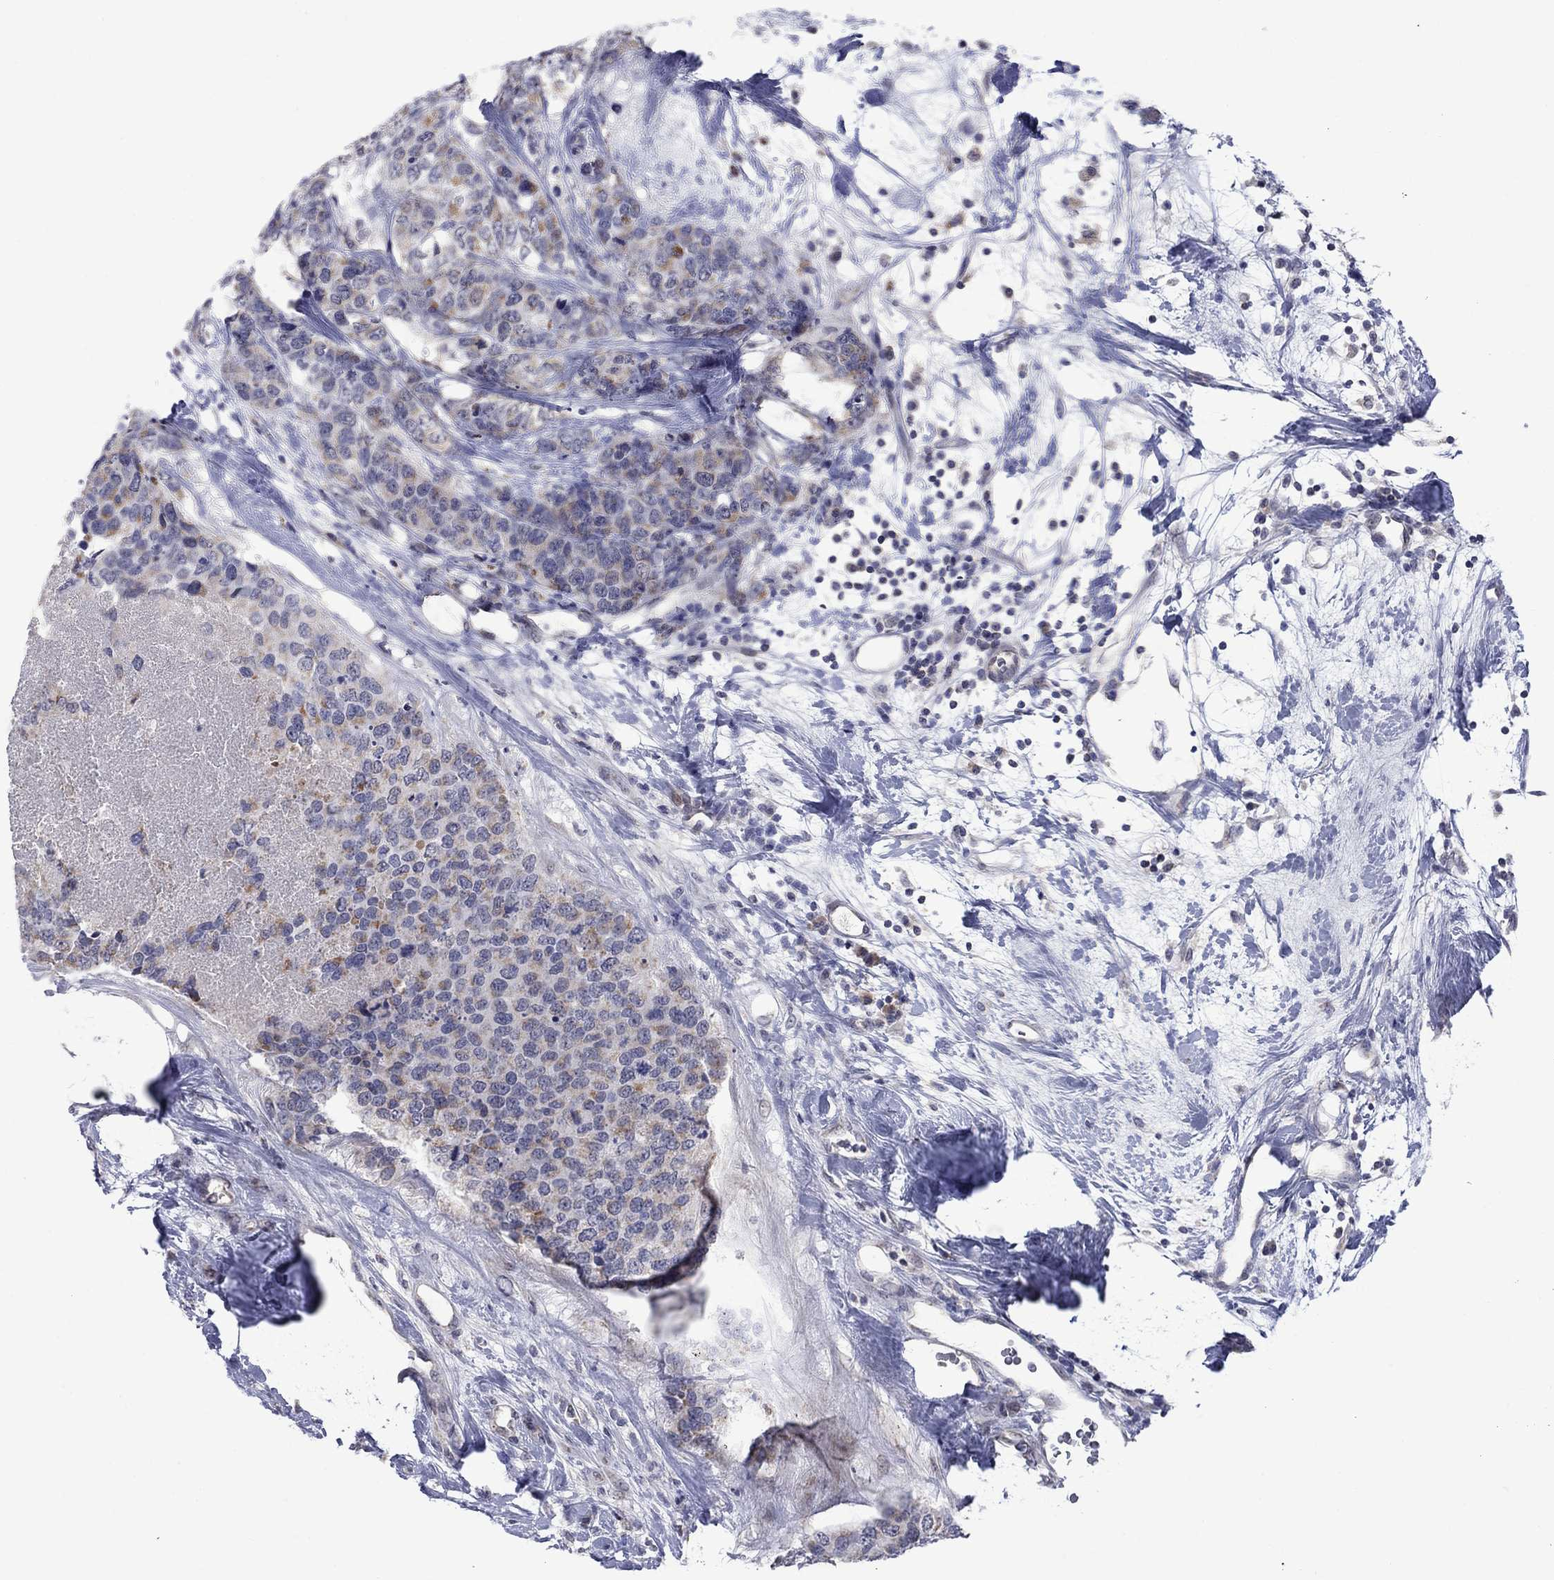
{"staining": {"intensity": "negative", "quantity": "none", "location": "none"}, "tissue": "breast cancer", "cell_type": "Tumor cells", "image_type": "cancer", "snomed": [{"axis": "morphology", "description": "Lobular carcinoma"}, {"axis": "topography", "description": "Breast"}], "caption": "Tumor cells are negative for protein expression in human breast lobular carcinoma.", "gene": "KCNJ16", "patient": {"sex": "female", "age": 59}}